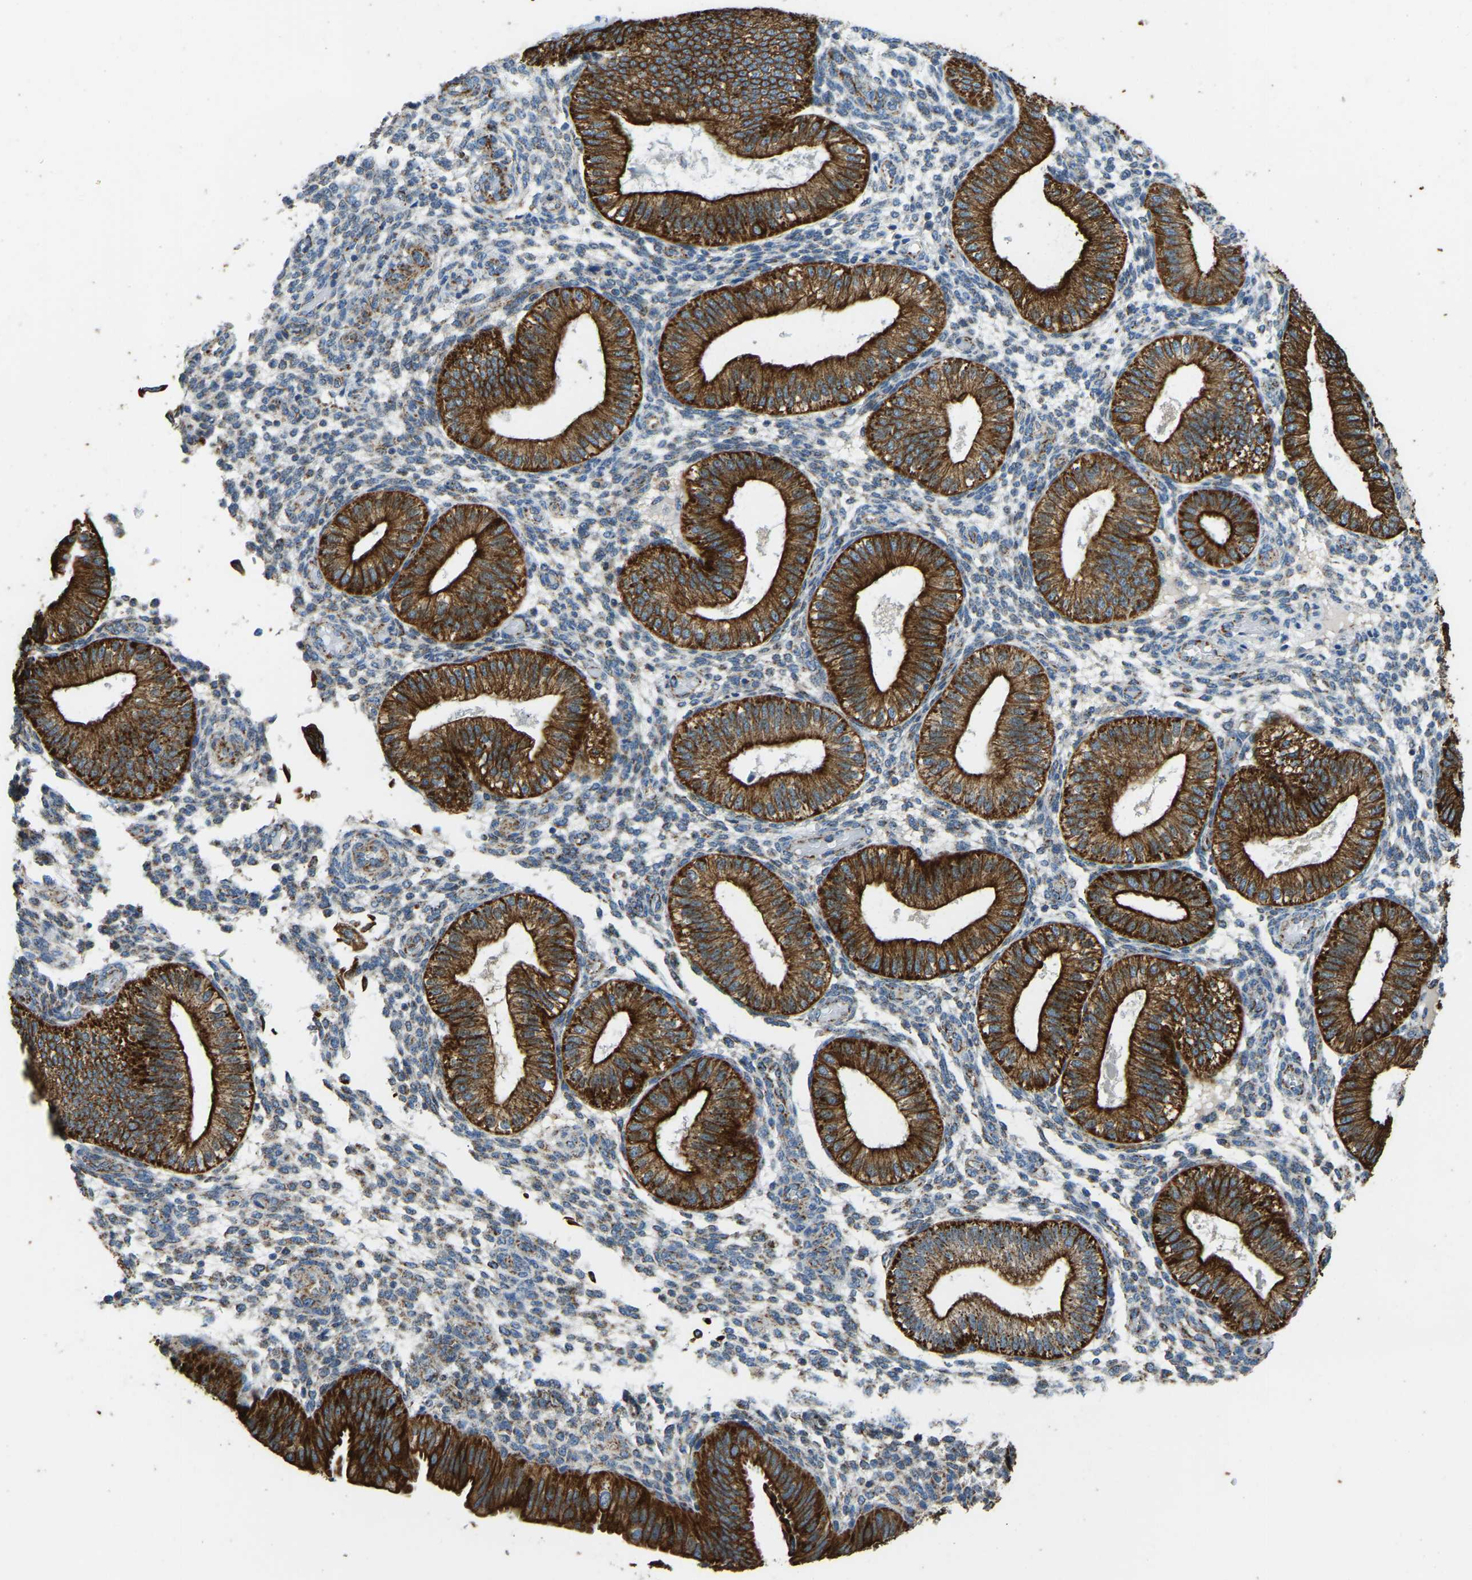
{"staining": {"intensity": "moderate", "quantity": "<25%", "location": "cytoplasmic/membranous"}, "tissue": "endometrium", "cell_type": "Cells in endometrial stroma", "image_type": "normal", "snomed": [{"axis": "morphology", "description": "Normal tissue, NOS"}, {"axis": "topography", "description": "Endometrium"}], "caption": "Endometrium stained with DAB IHC exhibits low levels of moderate cytoplasmic/membranous positivity in approximately <25% of cells in endometrial stroma. The protein is stained brown, and the nuclei are stained in blue (DAB (3,3'-diaminobenzidine) IHC with brightfield microscopy, high magnification).", "gene": "ZNF200", "patient": {"sex": "female", "age": 39}}